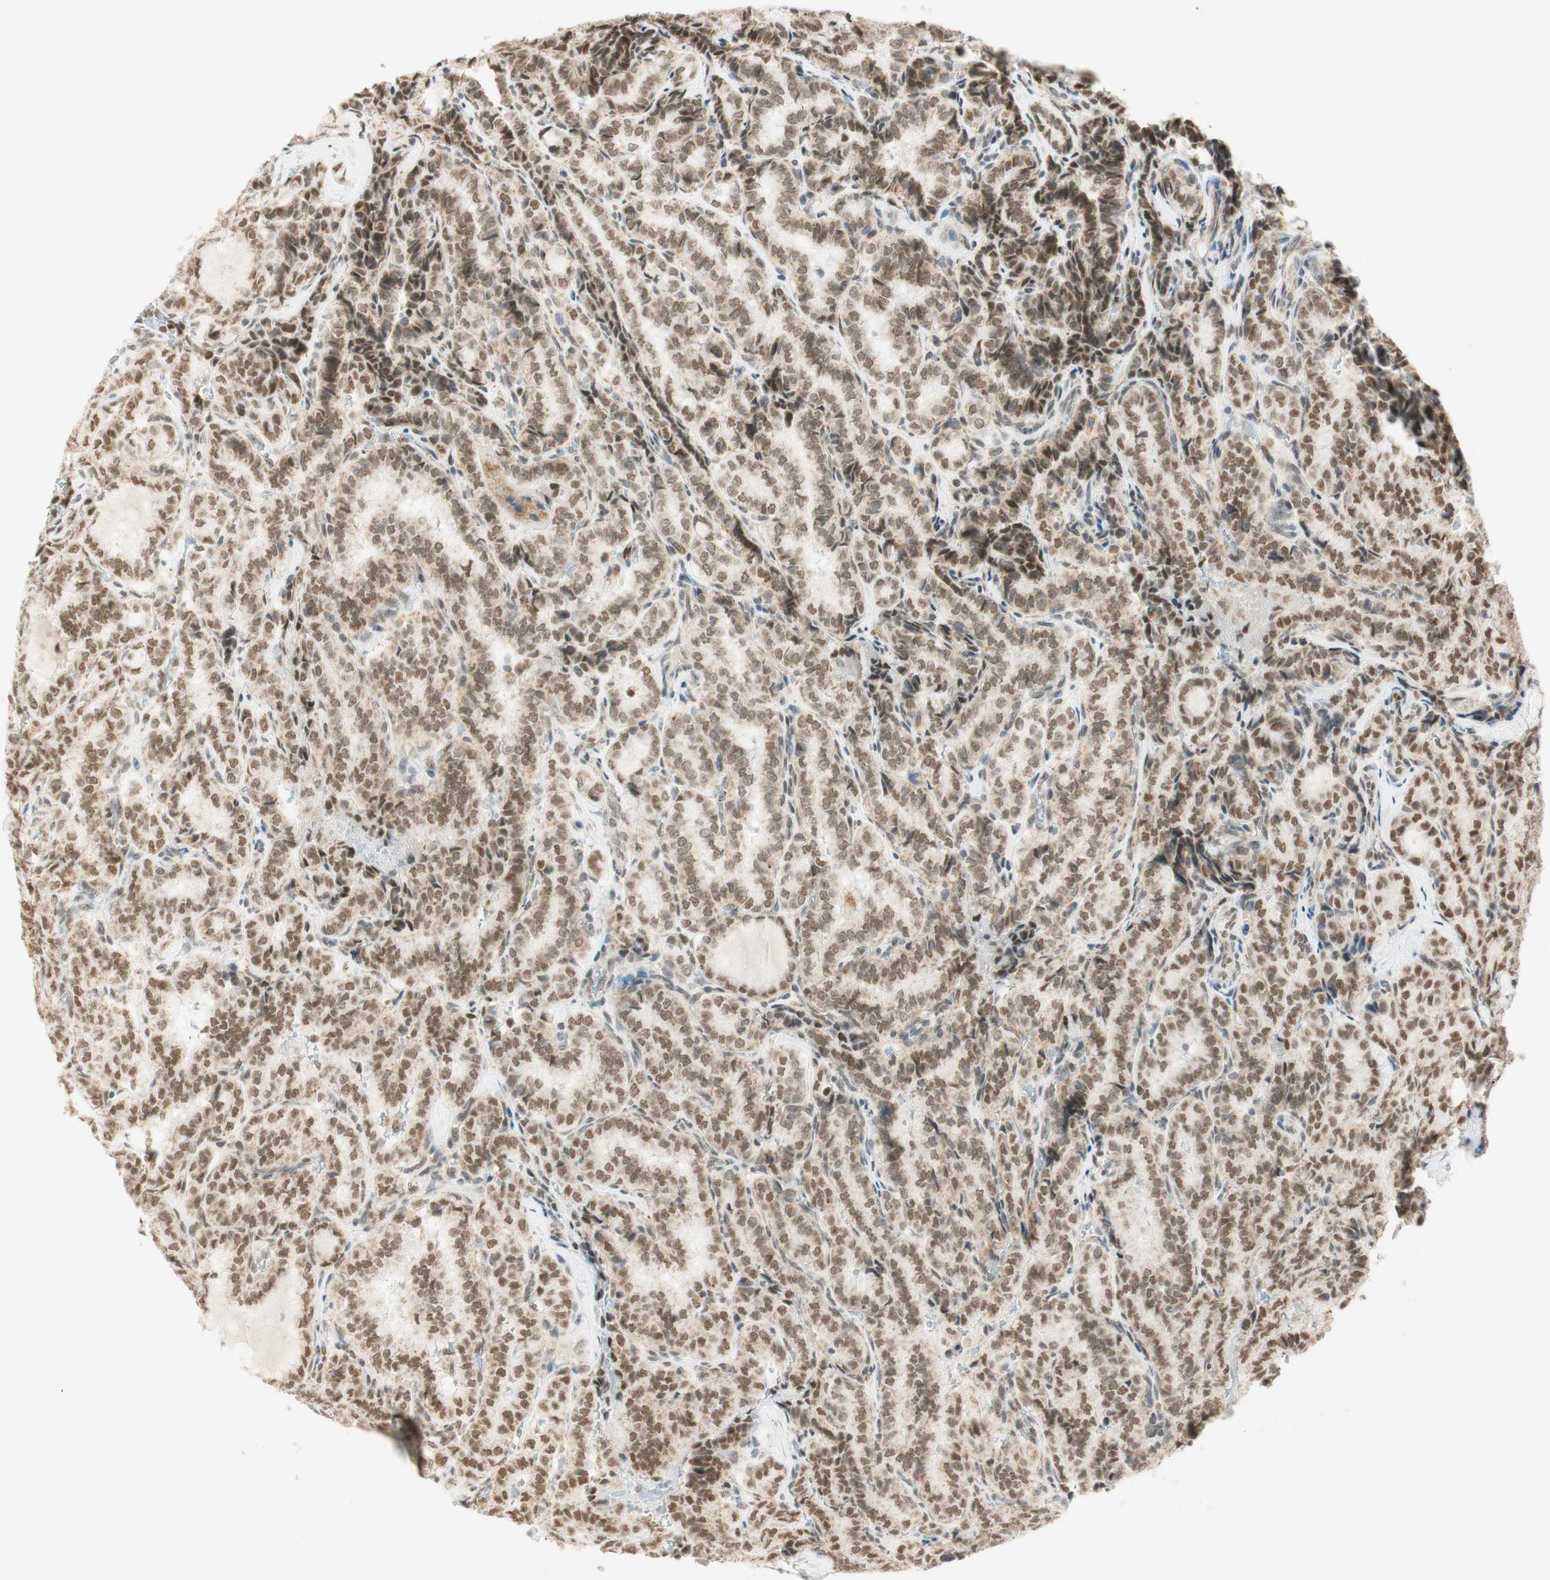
{"staining": {"intensity": "moderate", "quantity": ">75%", "location": "cytoplasmic/membranous,nuclear"}, "tissue": "thyroid cancer", "cell_type": "Tumor cells", "image_type": "cancer", "snomed": [{"axis": "morphology", "description": "Normal tissue, NOS"}, {"axis": "morphology", "description": "Papillary adenocarcinoma, NOS"}, {"axis": "topography", "description": "Thyroid gland"}], "caption": "Immunohistochemical staining of thyroid cancer (papillary adenocarcinoma) reveals medium levels of moderate cytoplasmic/membranous and nuclear protein positivity in about >75% of tumor cells.", "gene": "ZNF782", "patient": {"sex": "female", "age": 30}}